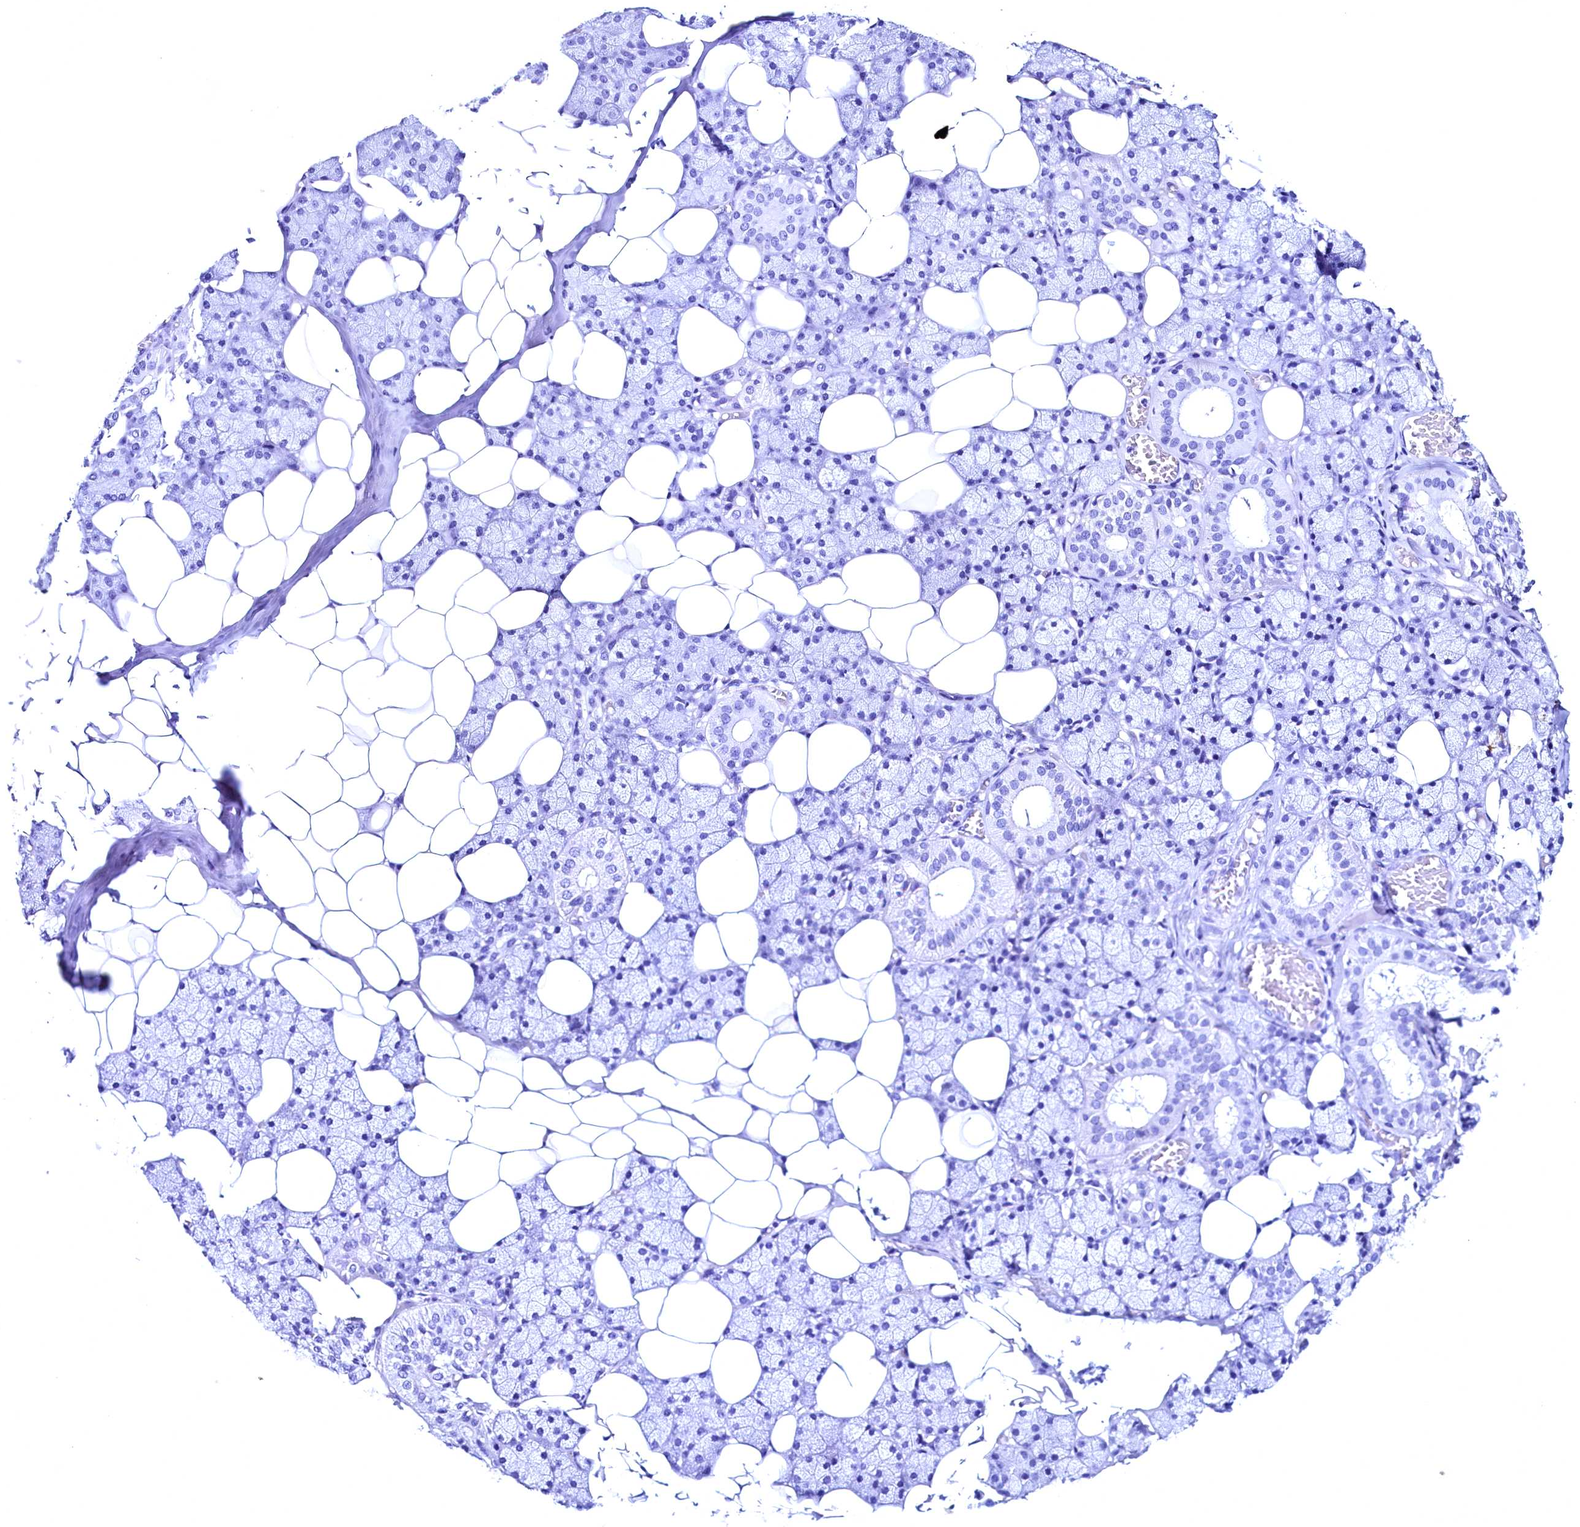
{"staining": {"intensity": "negative", "quantity": "none", "location": "none"}, "tissue": "salivary gland", "cell_type": "Glandular cells", "image_type": "normal", "snomed": [{"axis": "morphology", "description": "Normal tissue, NOS"}, {"axis": "topography", "description": "Salivary gland"}], "caption": "Glandular cells are negative for brown protein staining in normal salivary gland. The staining is performed using DAB (3,3'-diaminobenzidine) brown chromogen with nuclei counter-stained in using hematoxylin.", "gene": "FLYWCH2", "patient": {"sex": "female", "age": 33}}